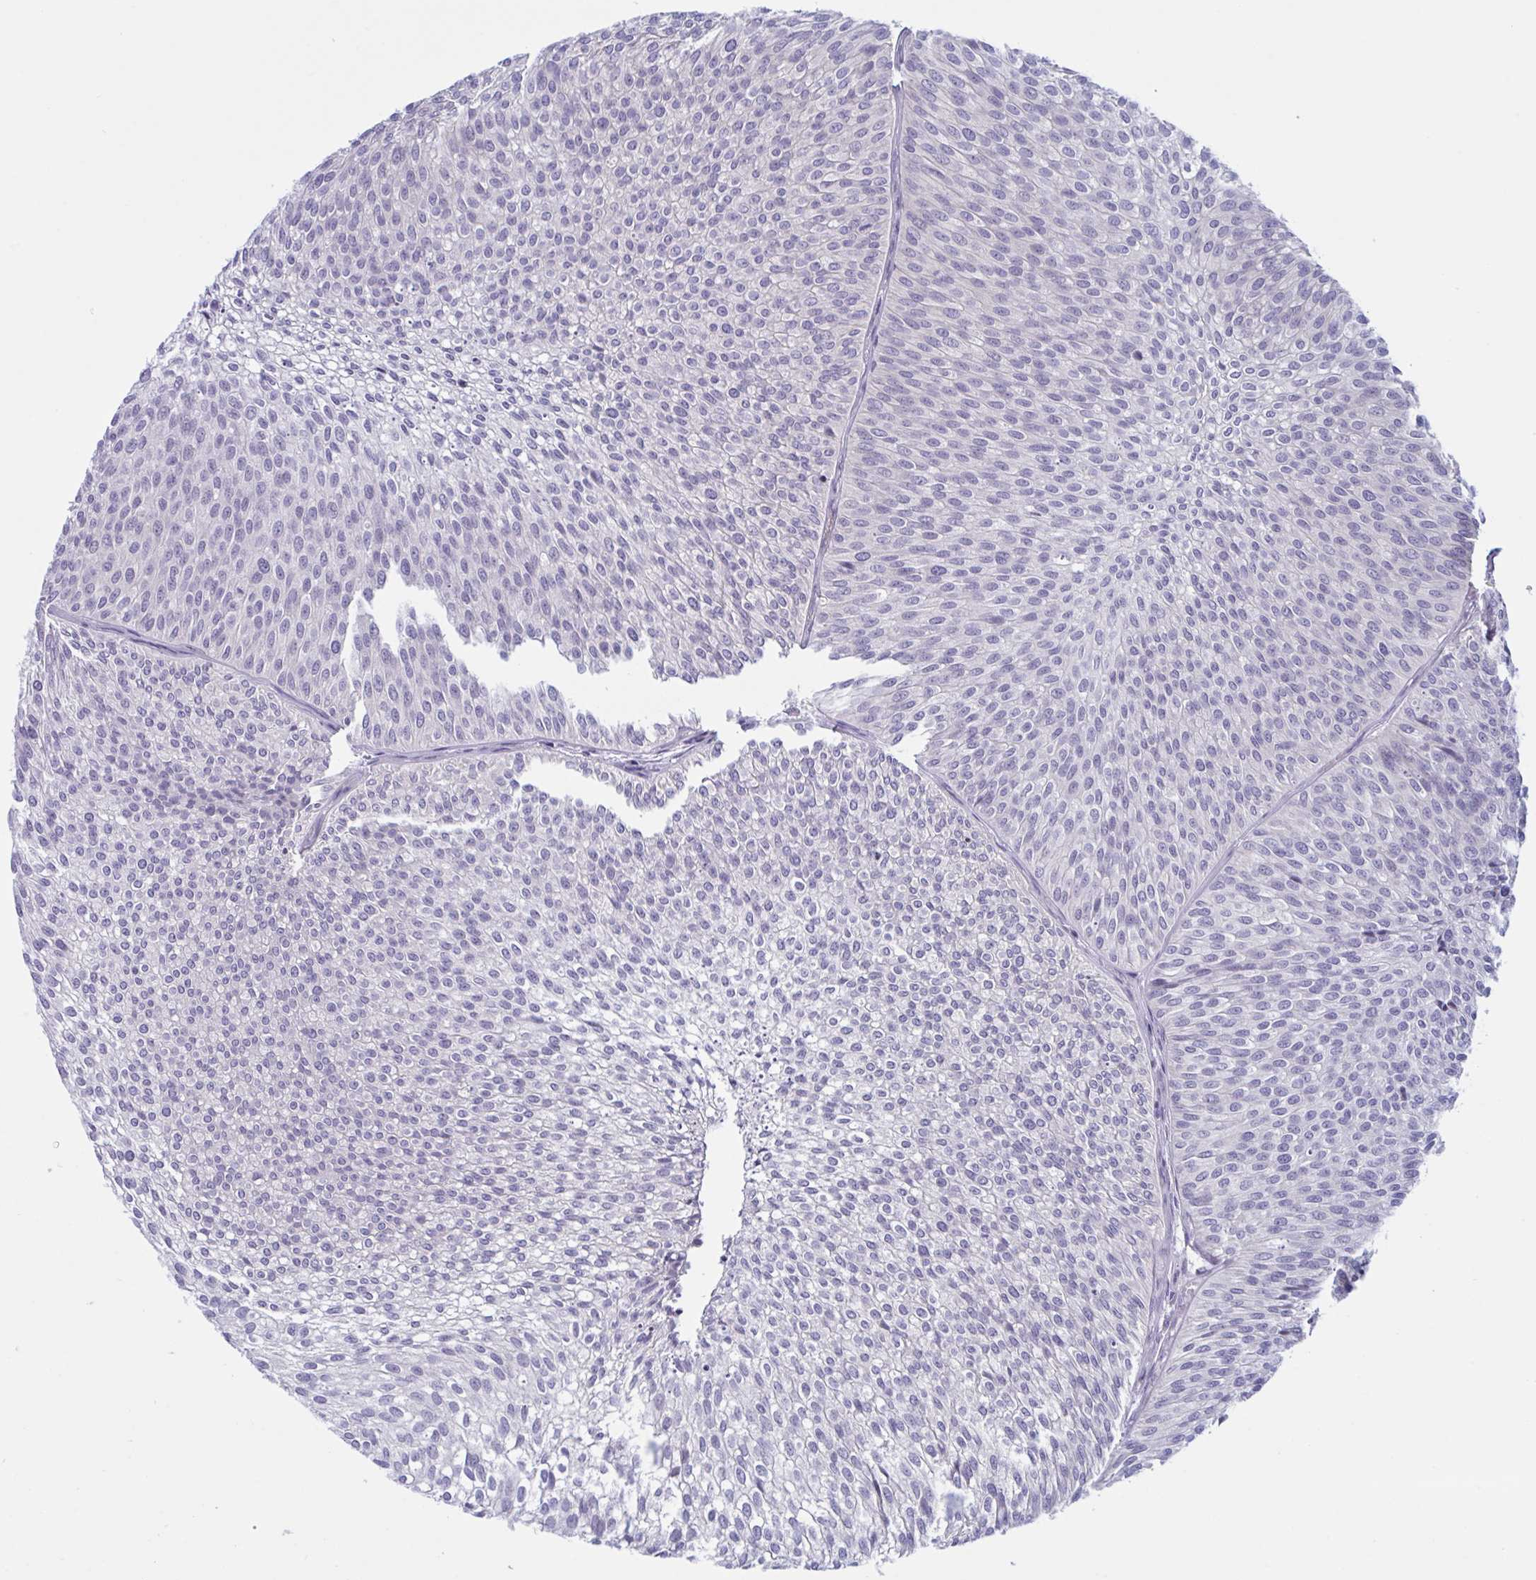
{"staining": {"intensity": "negative", "quantity": "none", "location": "none"}, "tissue": "urothelial cancer", "cell_type": "Tumor cells", "image_type": "cancer", "snomed": [{"axis": "morphology", "description": "Urothelial carcinoma, Low grade"}, {"axis": "topography", "description": "Urinary bladder"}], "caption": "A high-resolution histopathology image shows immunohistochemistry (IHC) staining of urothelial cancer, which reveals no significant positivity in tumor cells. (Brightfield microscopy of DAB (3,3'-diaminobenzidine) IHC at high magnification).", "gene": "NAA30", "patient": {"sex": "male", "age": 91}}